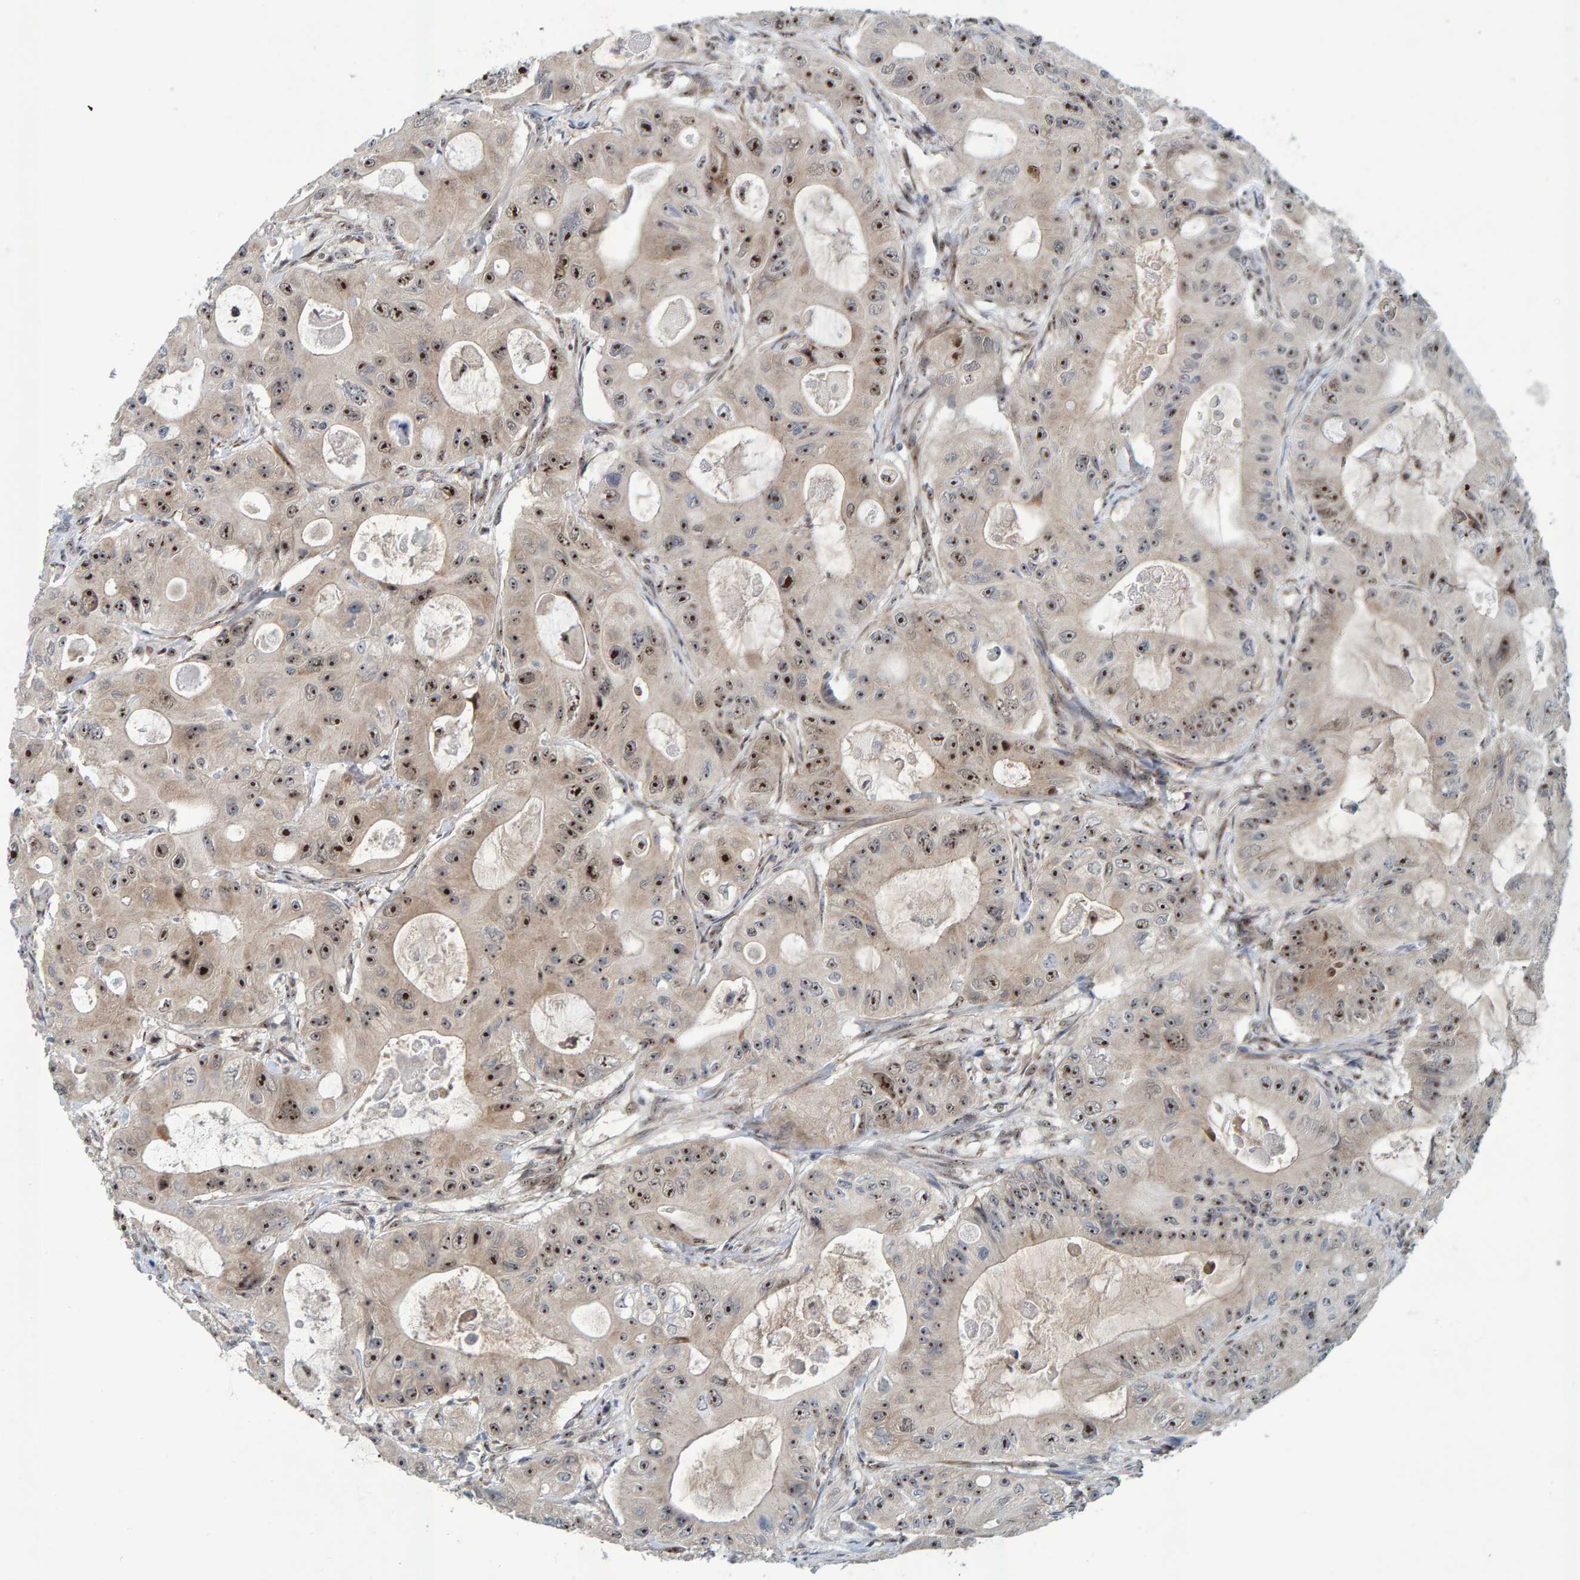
{"staining": {"intensity": "strong", "quantity": ">75%", "location": "nuclear"}, "tissue": "colorectal cancer", "cell_type": "Tumor cells", "image_type": "cancer", "snomed": [{"axis": "morphology", "description": "Adenocarcinoma, NOS"}, {"axis": "topography", "description": "Colon"}], "caption": "A brown stain highlights strong nuclear positivity of a protein in colorectal cancer (adenocarcinoma) tumor cells.", "gene": "POLR1E", "patient": {"sex": "female", "age": 46}}